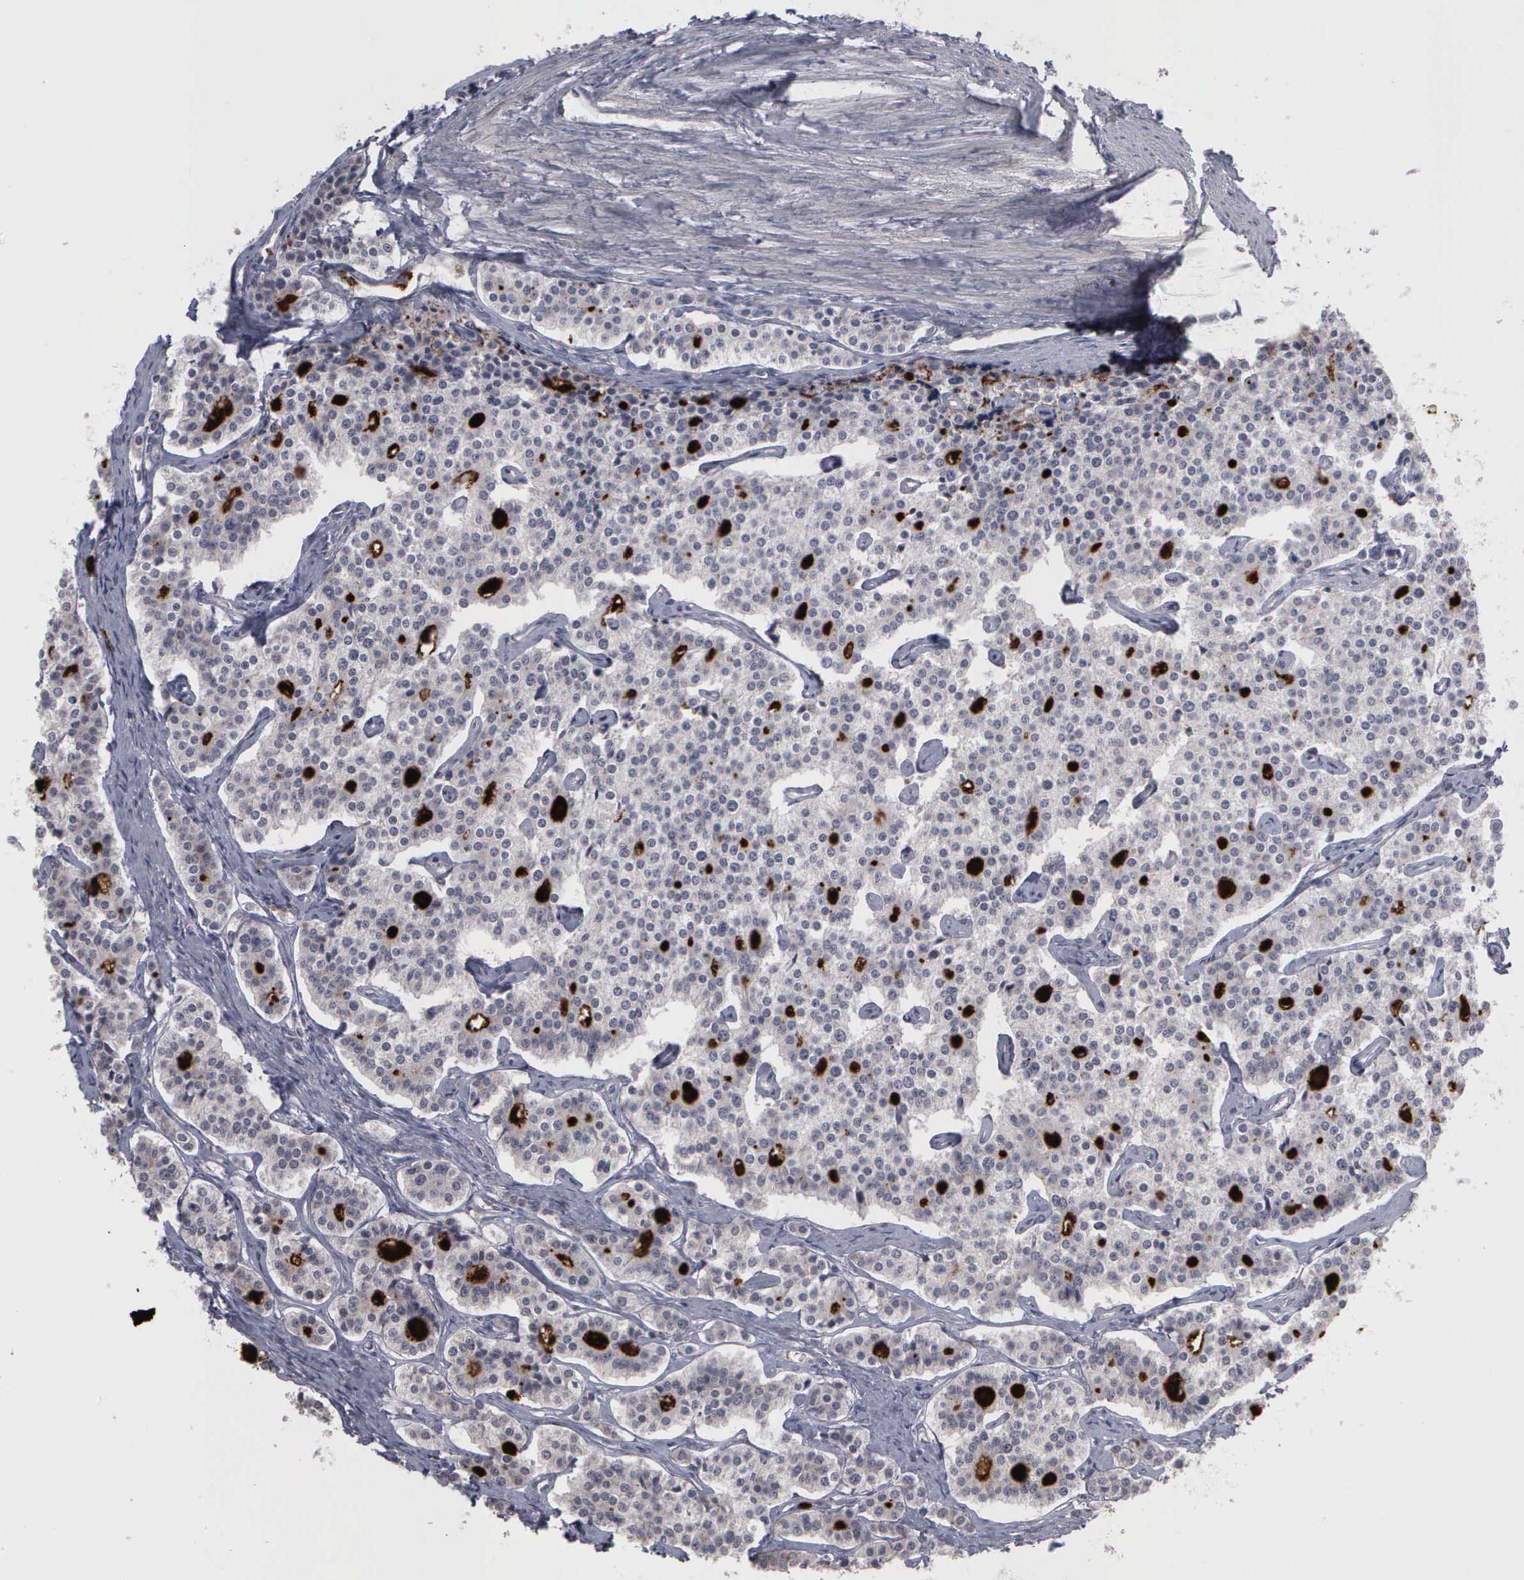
{"staining": {"intensity": "negative", "quantity": "none", "location": "none"}, "tissue": "carcinoid", "cell_type": "Tumor cells", "image_type": "cancer", "snomed": [{"axis": "morphology", "description": "Carcinoid, malignant, NOS"}, {"axis": "topography", "description": "Small intestine"}], "caption": "High power microscopy photomicrograph of an IHC micrograph of carcinoid (malignant), revealing no significant staining in tumor cells. (Stains: DAB (3,3'-diaminobenzidine) immunohistochemistry with hematoxylin counter stain, Microscopy: brightfield microscopy at high magnification).", "gene": "MMP9", "patient": {"sex": "male", "age": 63}}